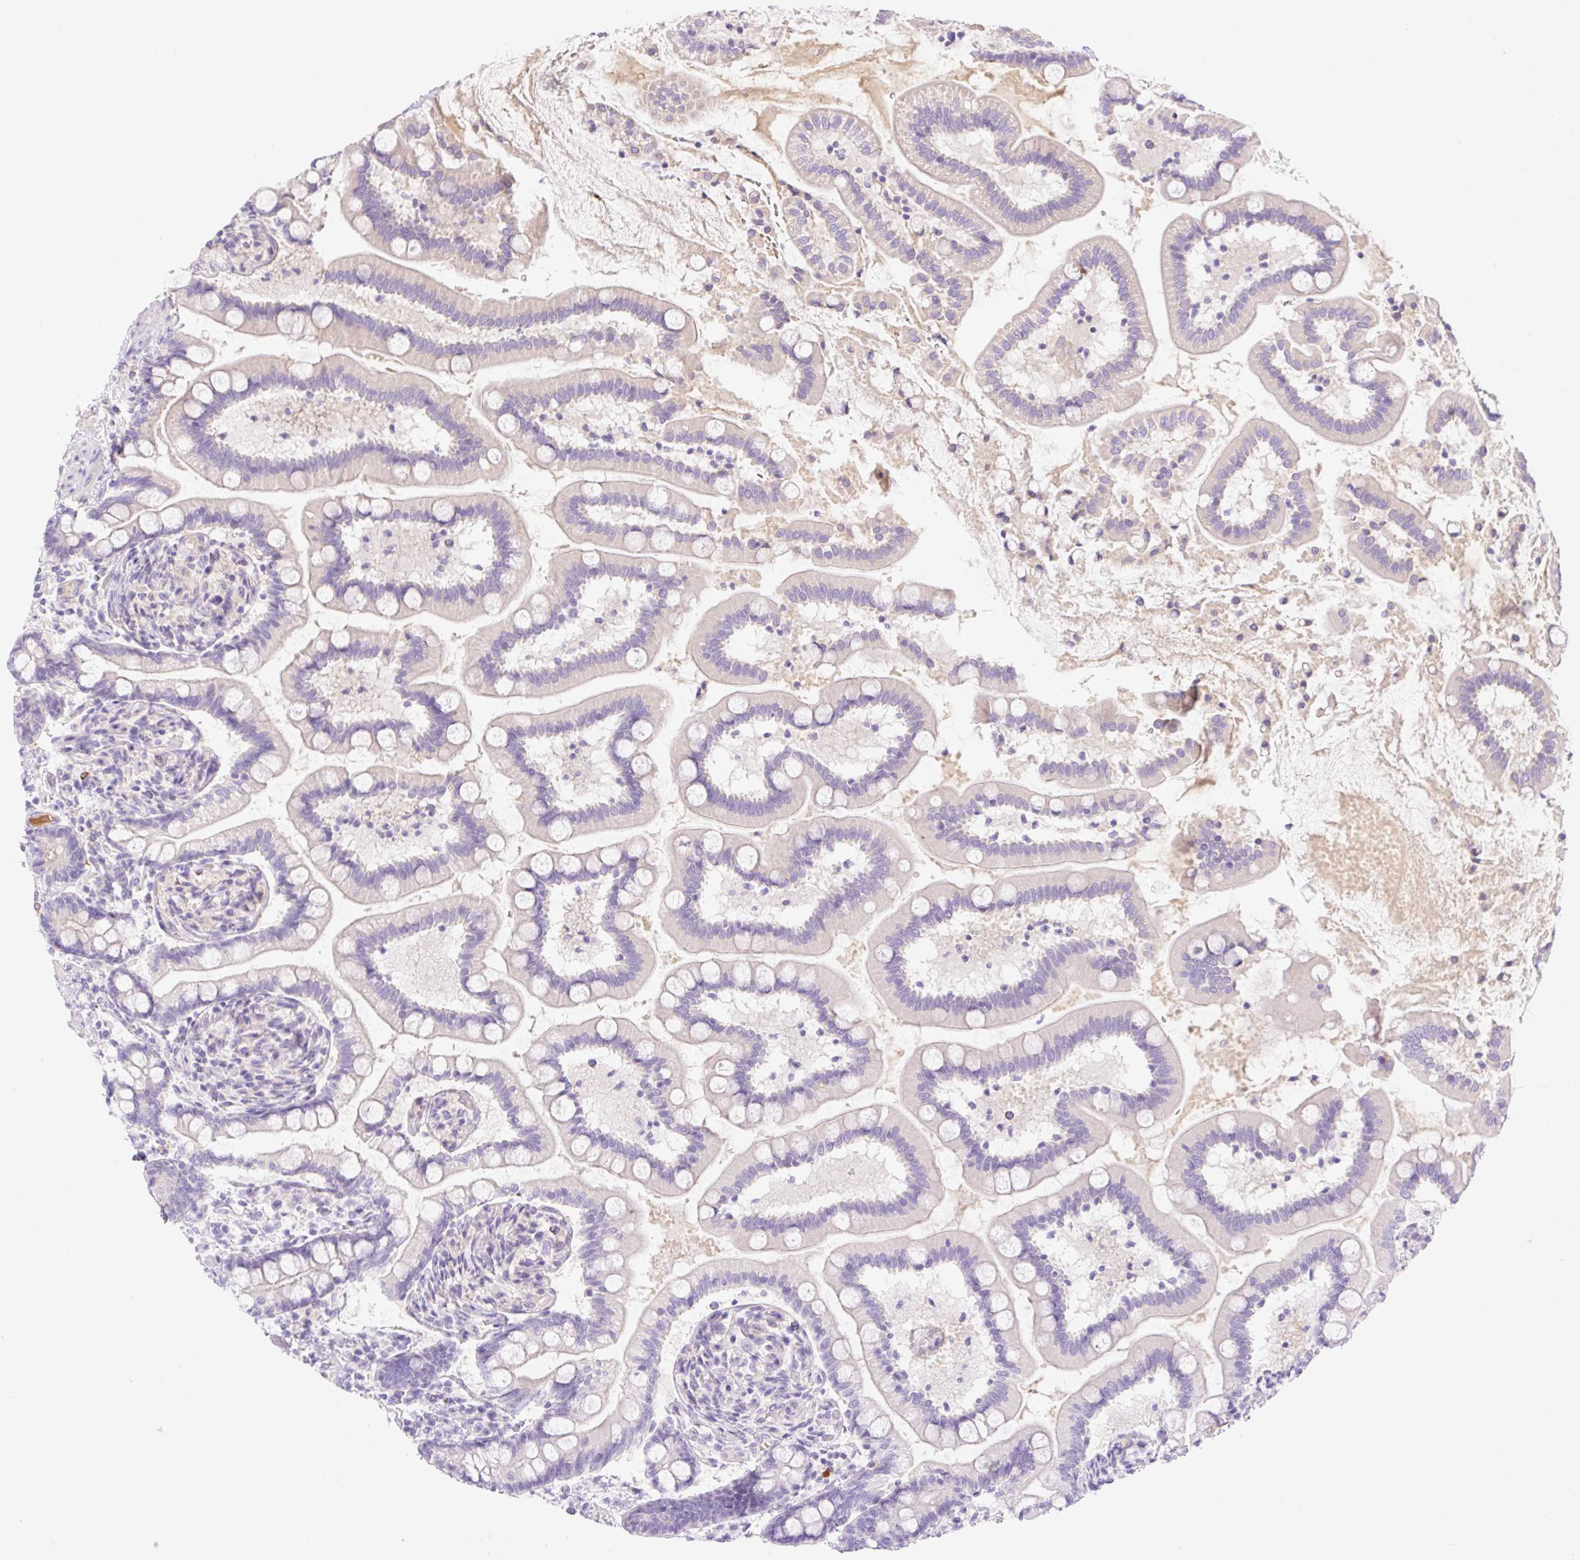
{"staining": {"intensity": "negative", "quantity": "none", "location": "none"}, "tissue": "small intestine", "cell_type": "Glandular cells", "image_type": "normal", "snomed": [{"axis": "morphology", "description": "Normal tissue, NOS"}, {"axis": "topography", "description": "Small intestine"}], "caption": "Histopathology image shows no significant protein positivity in glandular cells of unremarkable small intestine. The staining is performed using DAB brown chromogen with nuclei counter-stained in using hematoxylin.", "gene": "DENND5A", "patient": {"sex": "female", "age": 64}}